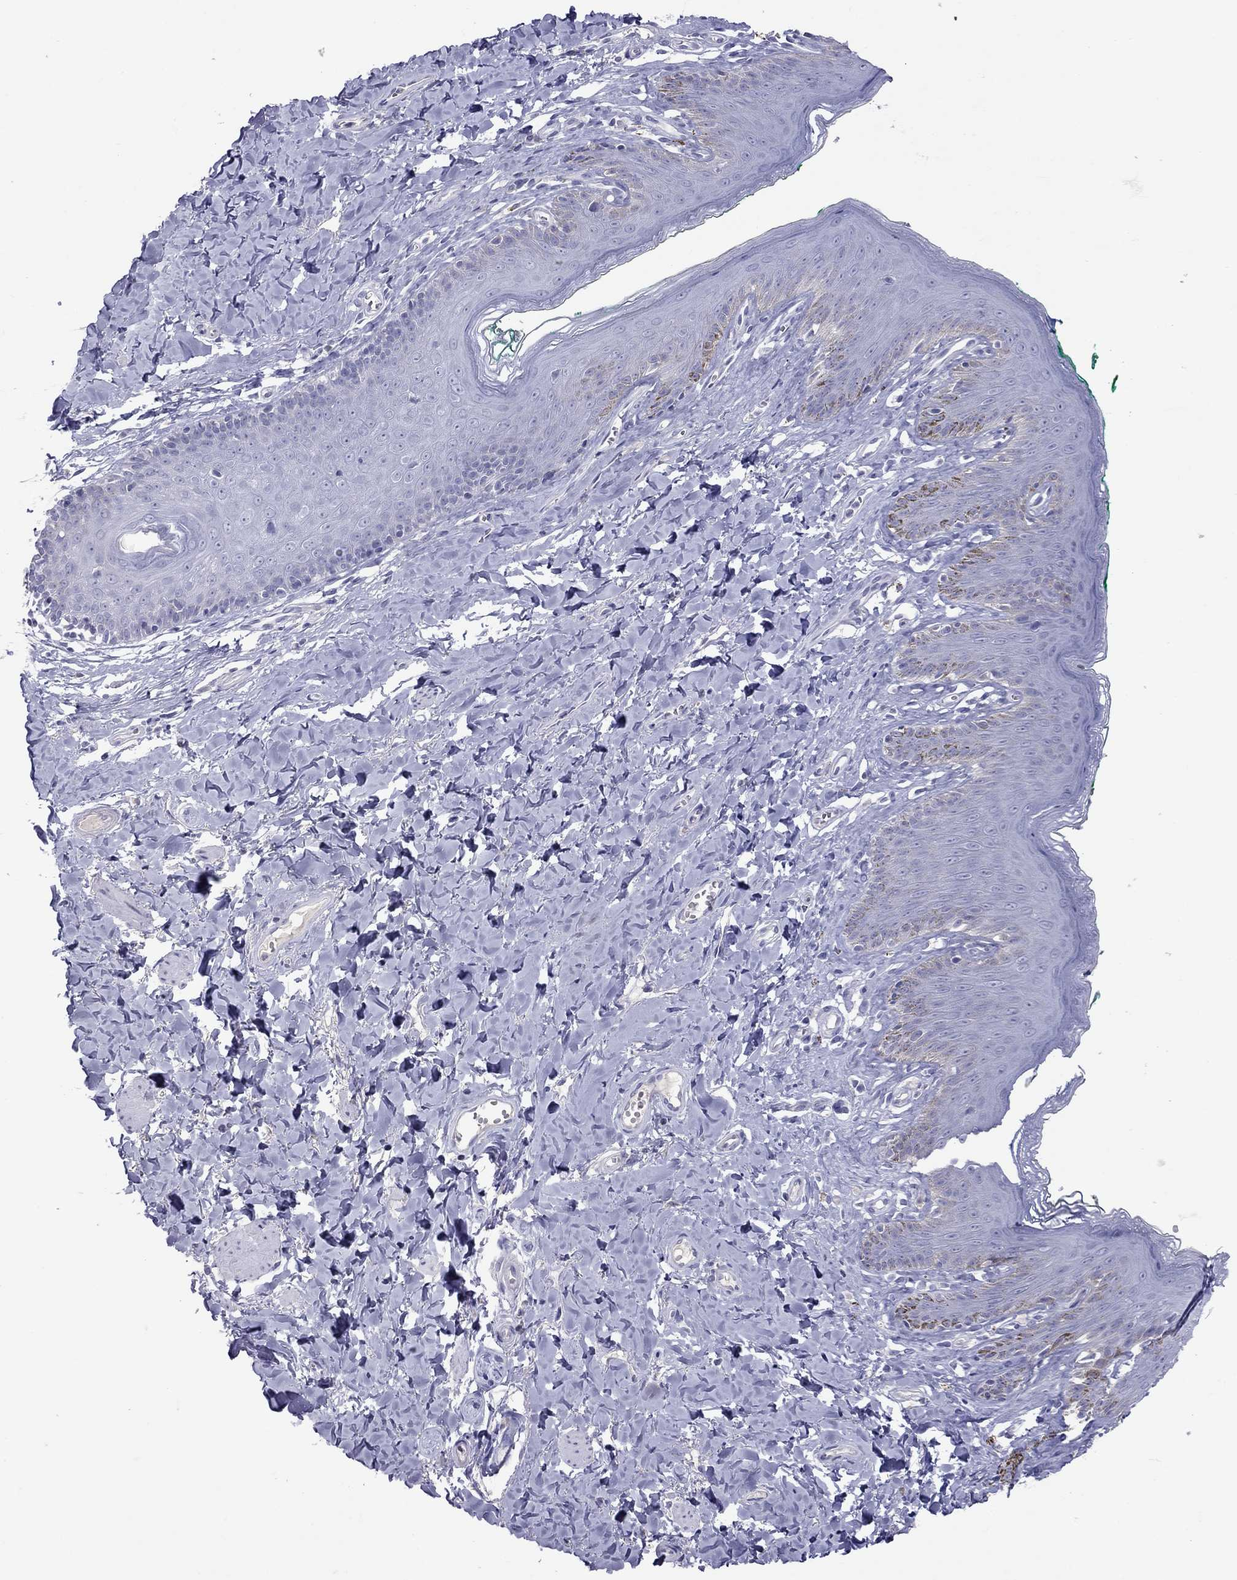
{"staining": {"intensity": "negative", "quantity": "none", "location": "none"}, "tissue": "skin", "cell_type": "Epidermal cells", "image_type": "normal", "snomed": [{"axis": "morphology", "description": "Normal tissue, NOS"}, {"axis": "topography", "description": "Vulva"}], "caption": "Epidermal cells show no significant positivity in normal skin. Brightfield microscopy of IHC stained with DAB (brown) and hematoxylin (blue), captured at high magnification.", "gene": "MUC16", "patient": {"sex": "female", "age": 66}}